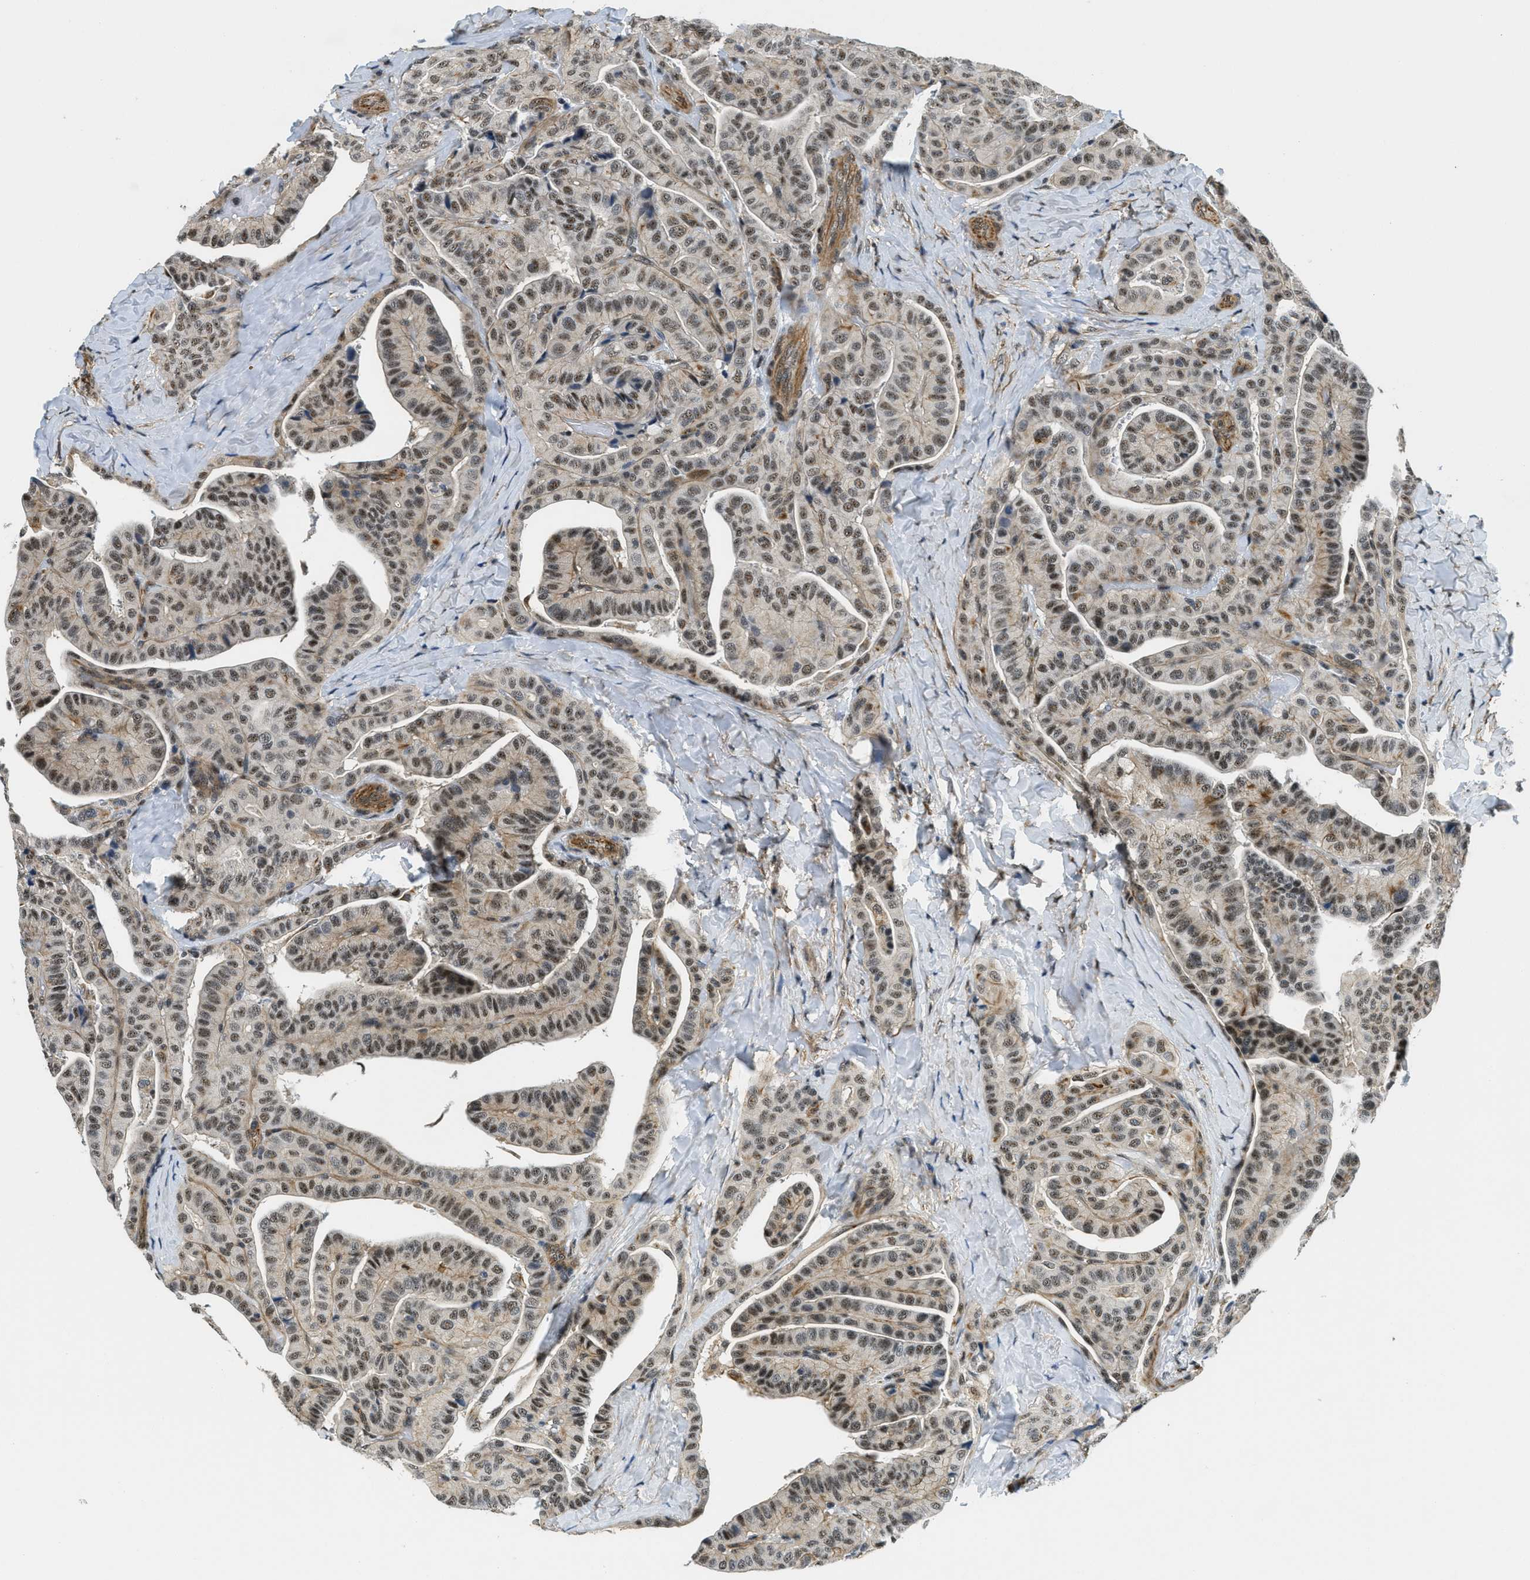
{"staining": {"intensity": "moderate", "quantity": ">75%", "location": "cytoplasmic/membranous,nuclear"}, "tissue": "thyroid cancer", "cell_type": "Tumor cells", "image_type": "cancer", "snomed": [{"axis": "morphology", "description": "Papillary adenocarcinoma, NOS"}, {"axis": "topography", "description": "Thyroid gland"}], "caption": "A histopathology image showing moderate cytoplasmic/membranous and nuclear positivity in about >75% of tumor cells in thyroid cancer (papillary adenocarcinoma), as visualized by brown immunohistochemical staining.", "gene": "CFAP36", "patient": {"sex": "male", "age": 77}}